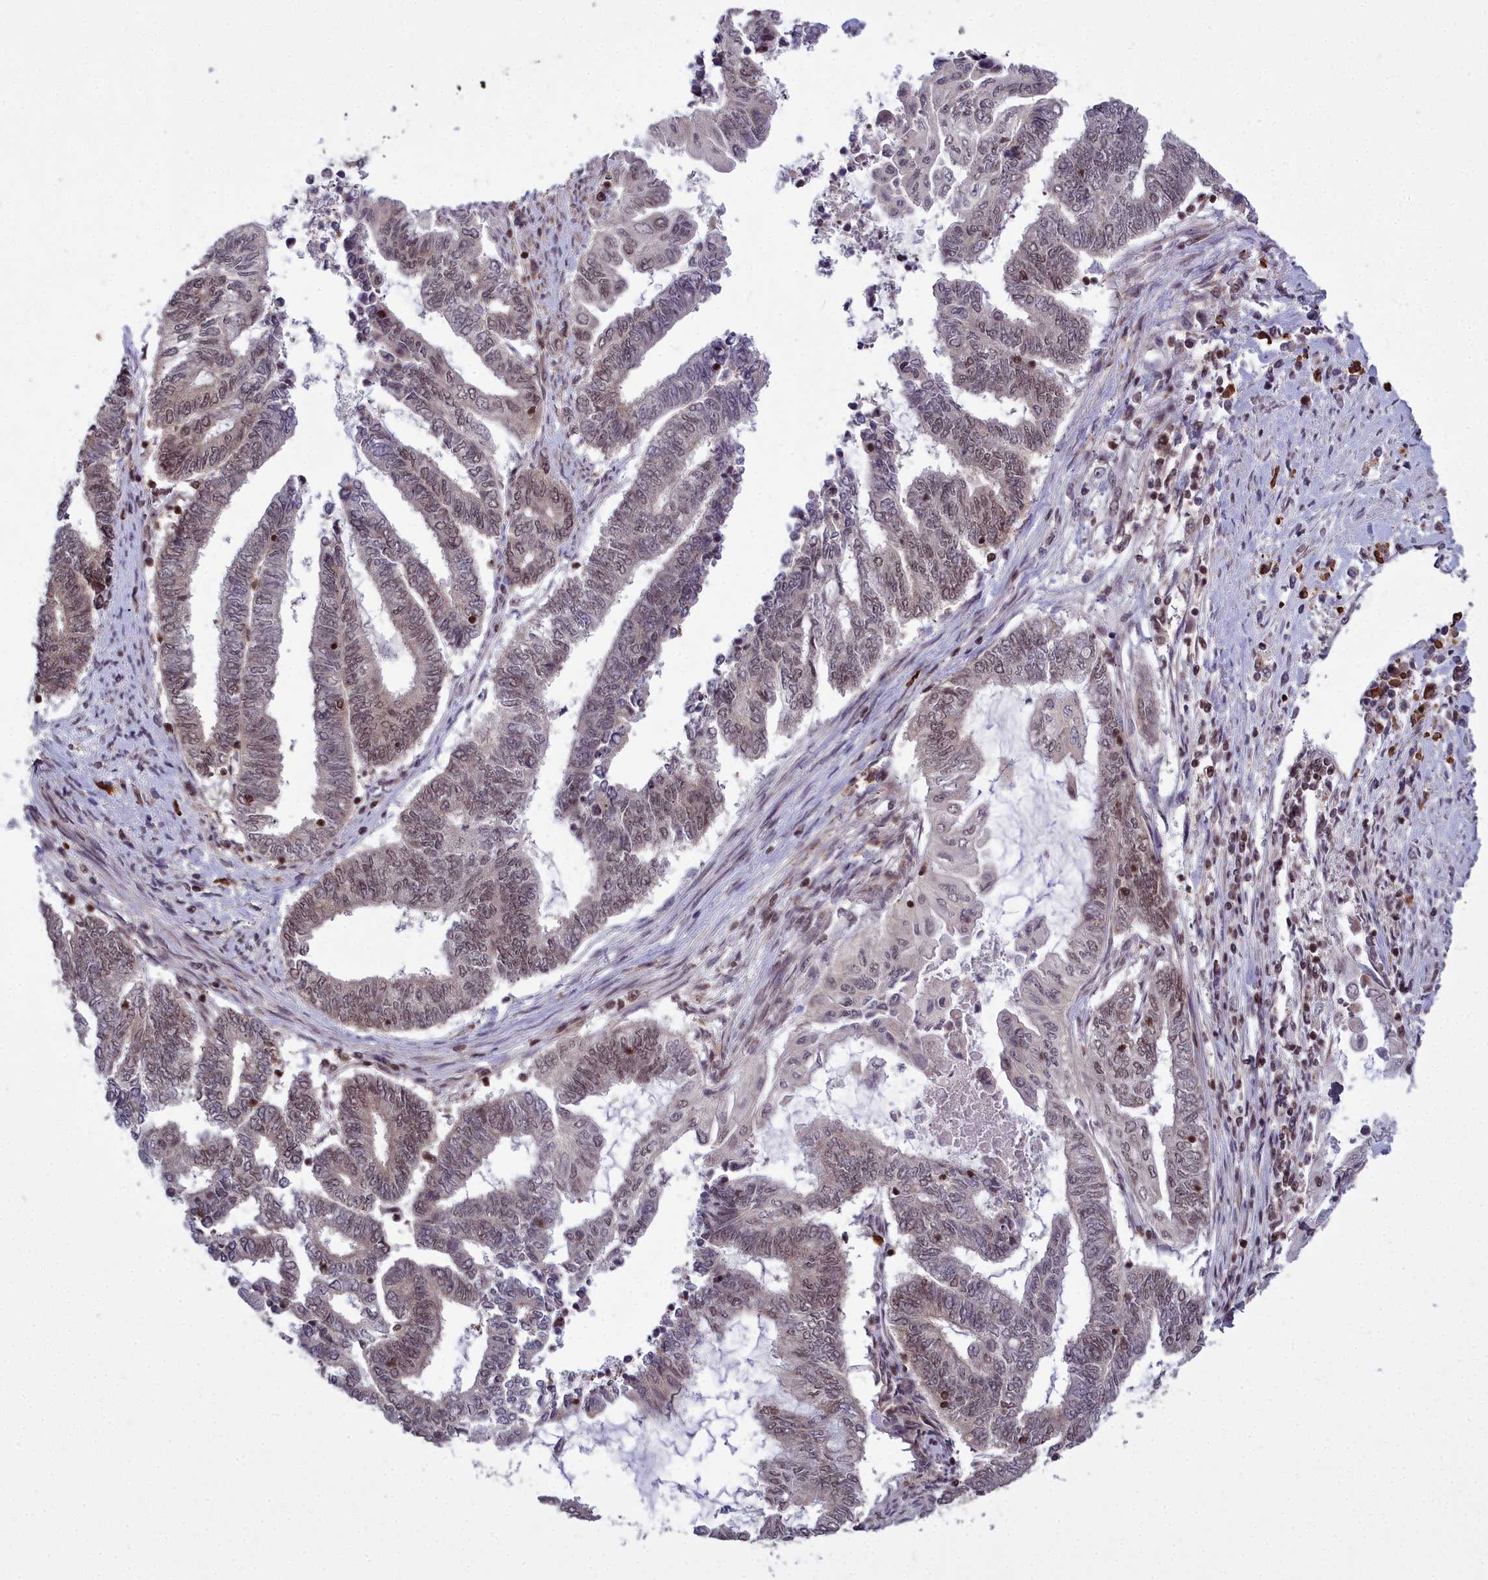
{"staining": {"intensity": "weak", "quantity": ">75%", "location": "nuclear"}, "tissue": "endometrial cancer", "cell_type": "Tumor cells", "image_type": "cancer", "snomed": [{"axis": "morphology", "description": "Adenocarcinoma, NOS"}, {"axis": "topography", "description": "Uterus"}, {"axis": "topography", "description": "Endometrium"}], "caption": "A brown stain highlights weak nuclear positivity of a protein in adenocarcinoma (endometrial) tumor cells.", "gene": "GMEB1", "patient": {"sex": "female", "age": 70}}